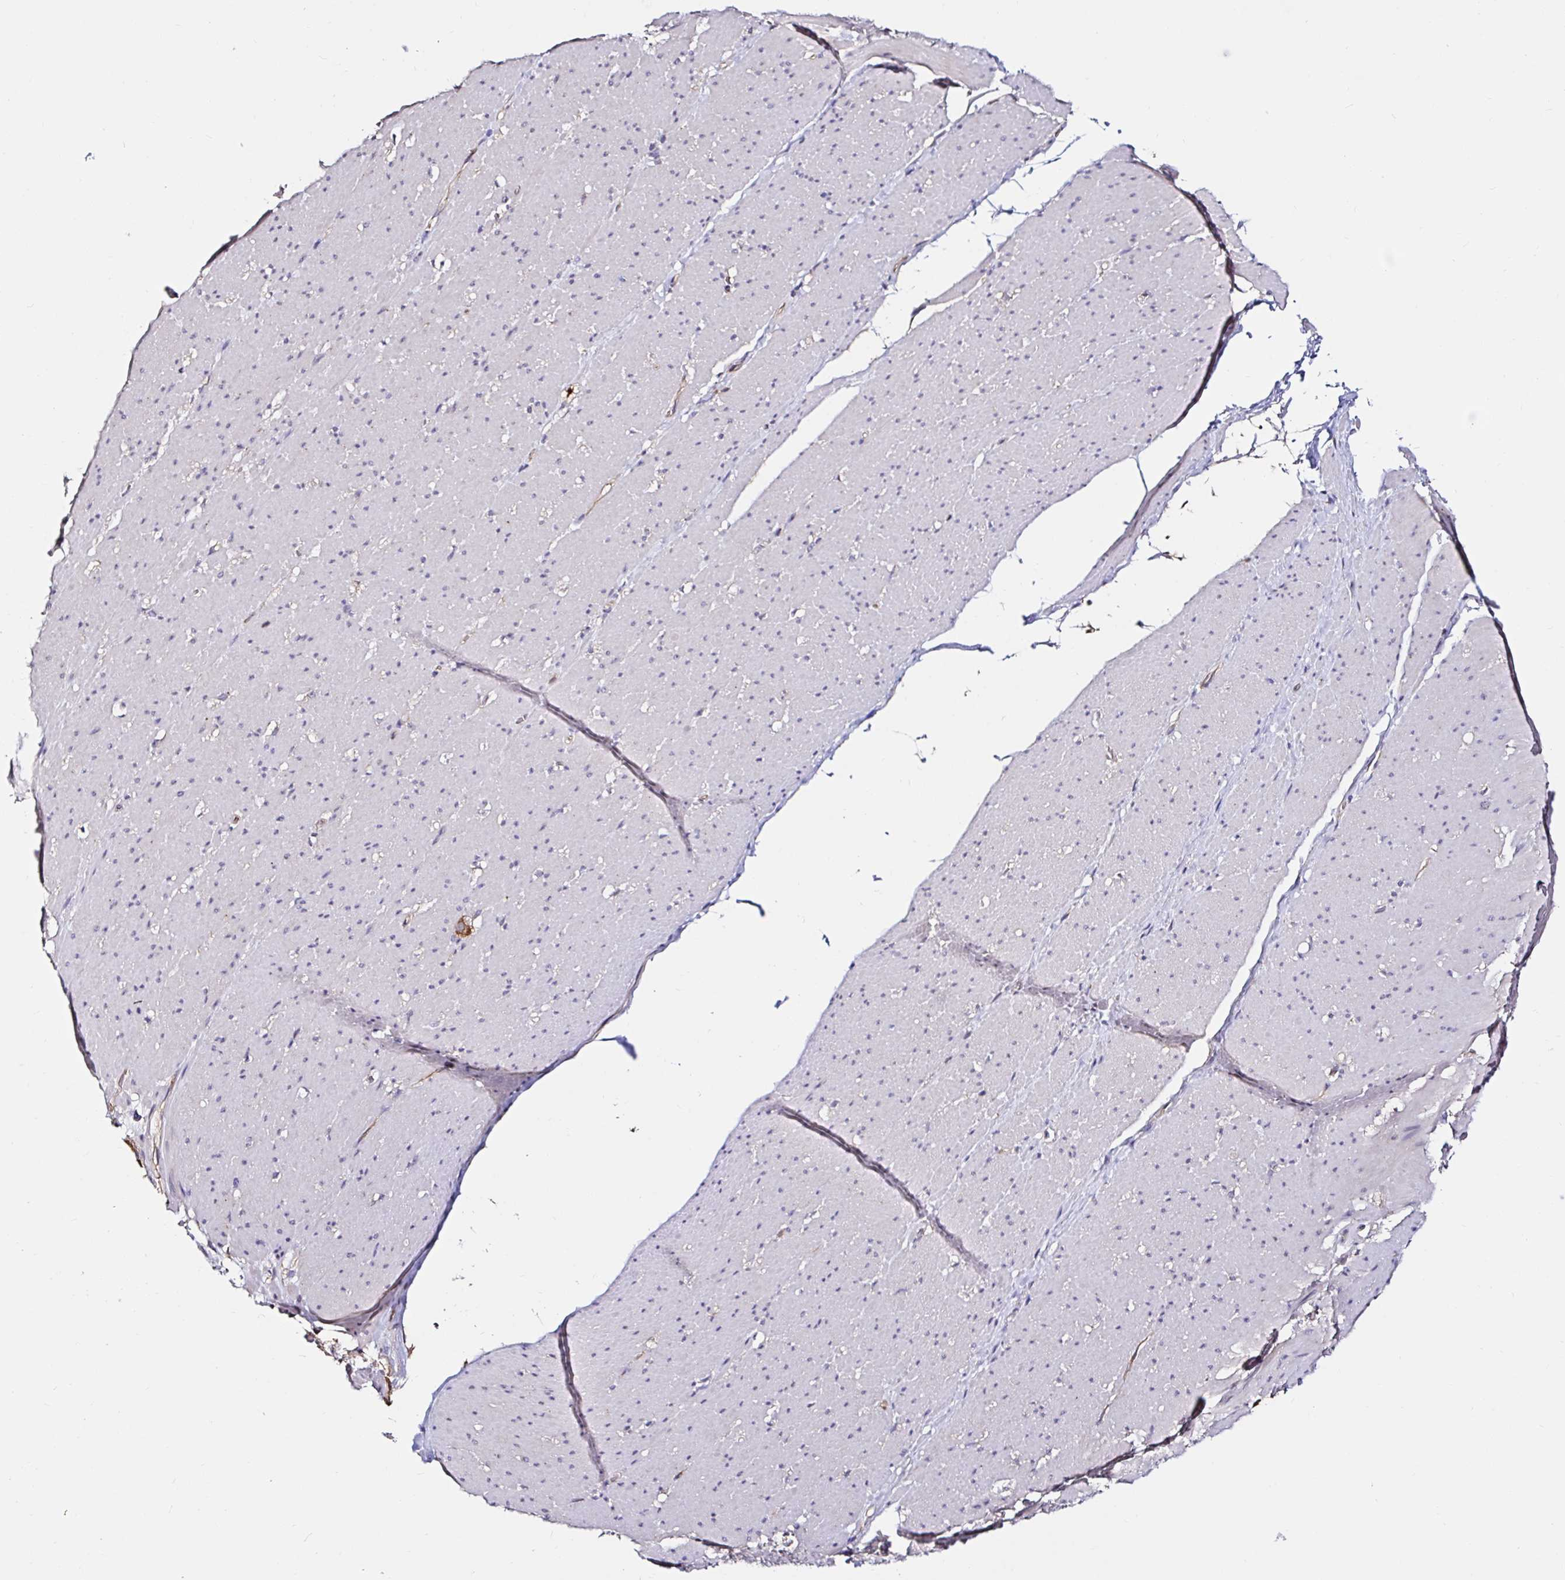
{"staining": {"intensity": "negative", "quantity": "none", "location": "none"}, "tissue": "smooth muscle", "cell_type": "Smooth muscle cells", "image_type": "normal", "snomed": [{"axis": "morphology", "description": "Normal tissue, NOS"}, {"axis": "topography", "description": "Smooth muscle"}, {"axis": "topography", "description": "Rectum"}], "caption": "Immunohistochemistry histopathology image of normal smooth muscle: smooth muscle stained with DAB reveals no significant protein positivity in smooth muscle cells.", "gene": "RSRP1", "patient": {"sex": "male", "age": 53}}